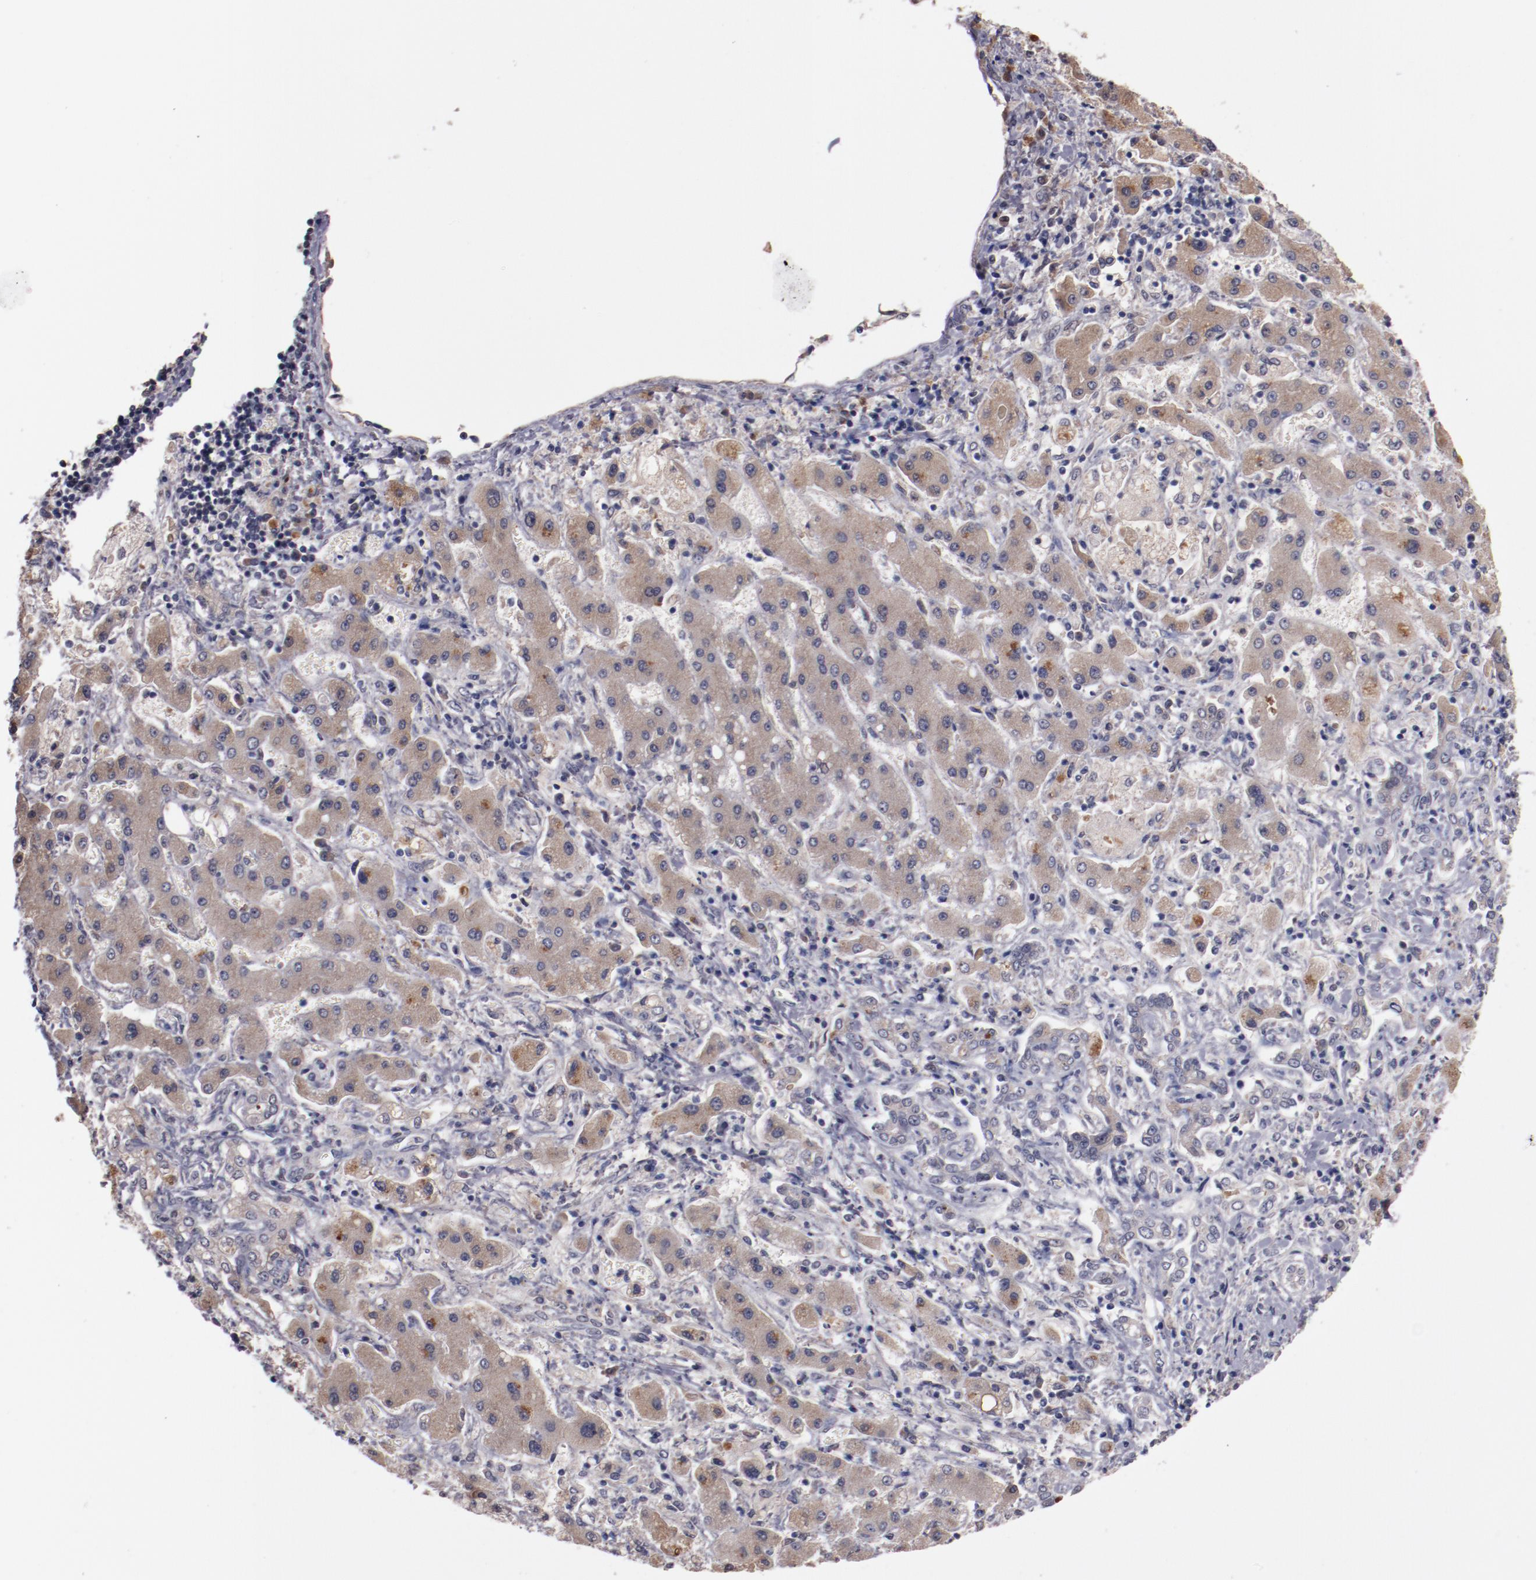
{"staining": {"intensity": "weak", "quantity": ">75%", "location": "cytoplasmic/membranous"}, "tissue": "liver cancer", "cell_type": "Tumor cells", "image_type": "cancer", "snomed": [{"axis": "morphology", "description": "Cholangiocarcinoma"}, {"axis": "topography", "description": "Liver"}], "caption": "Human liver cholangiocarcinoma stained with a brown dye shows weak cytoplasmic/membranous positive staining in approximately >75% of tumor cells.", "gene": "FAM81A", "patient": {"sex": "male", "age": 50}}